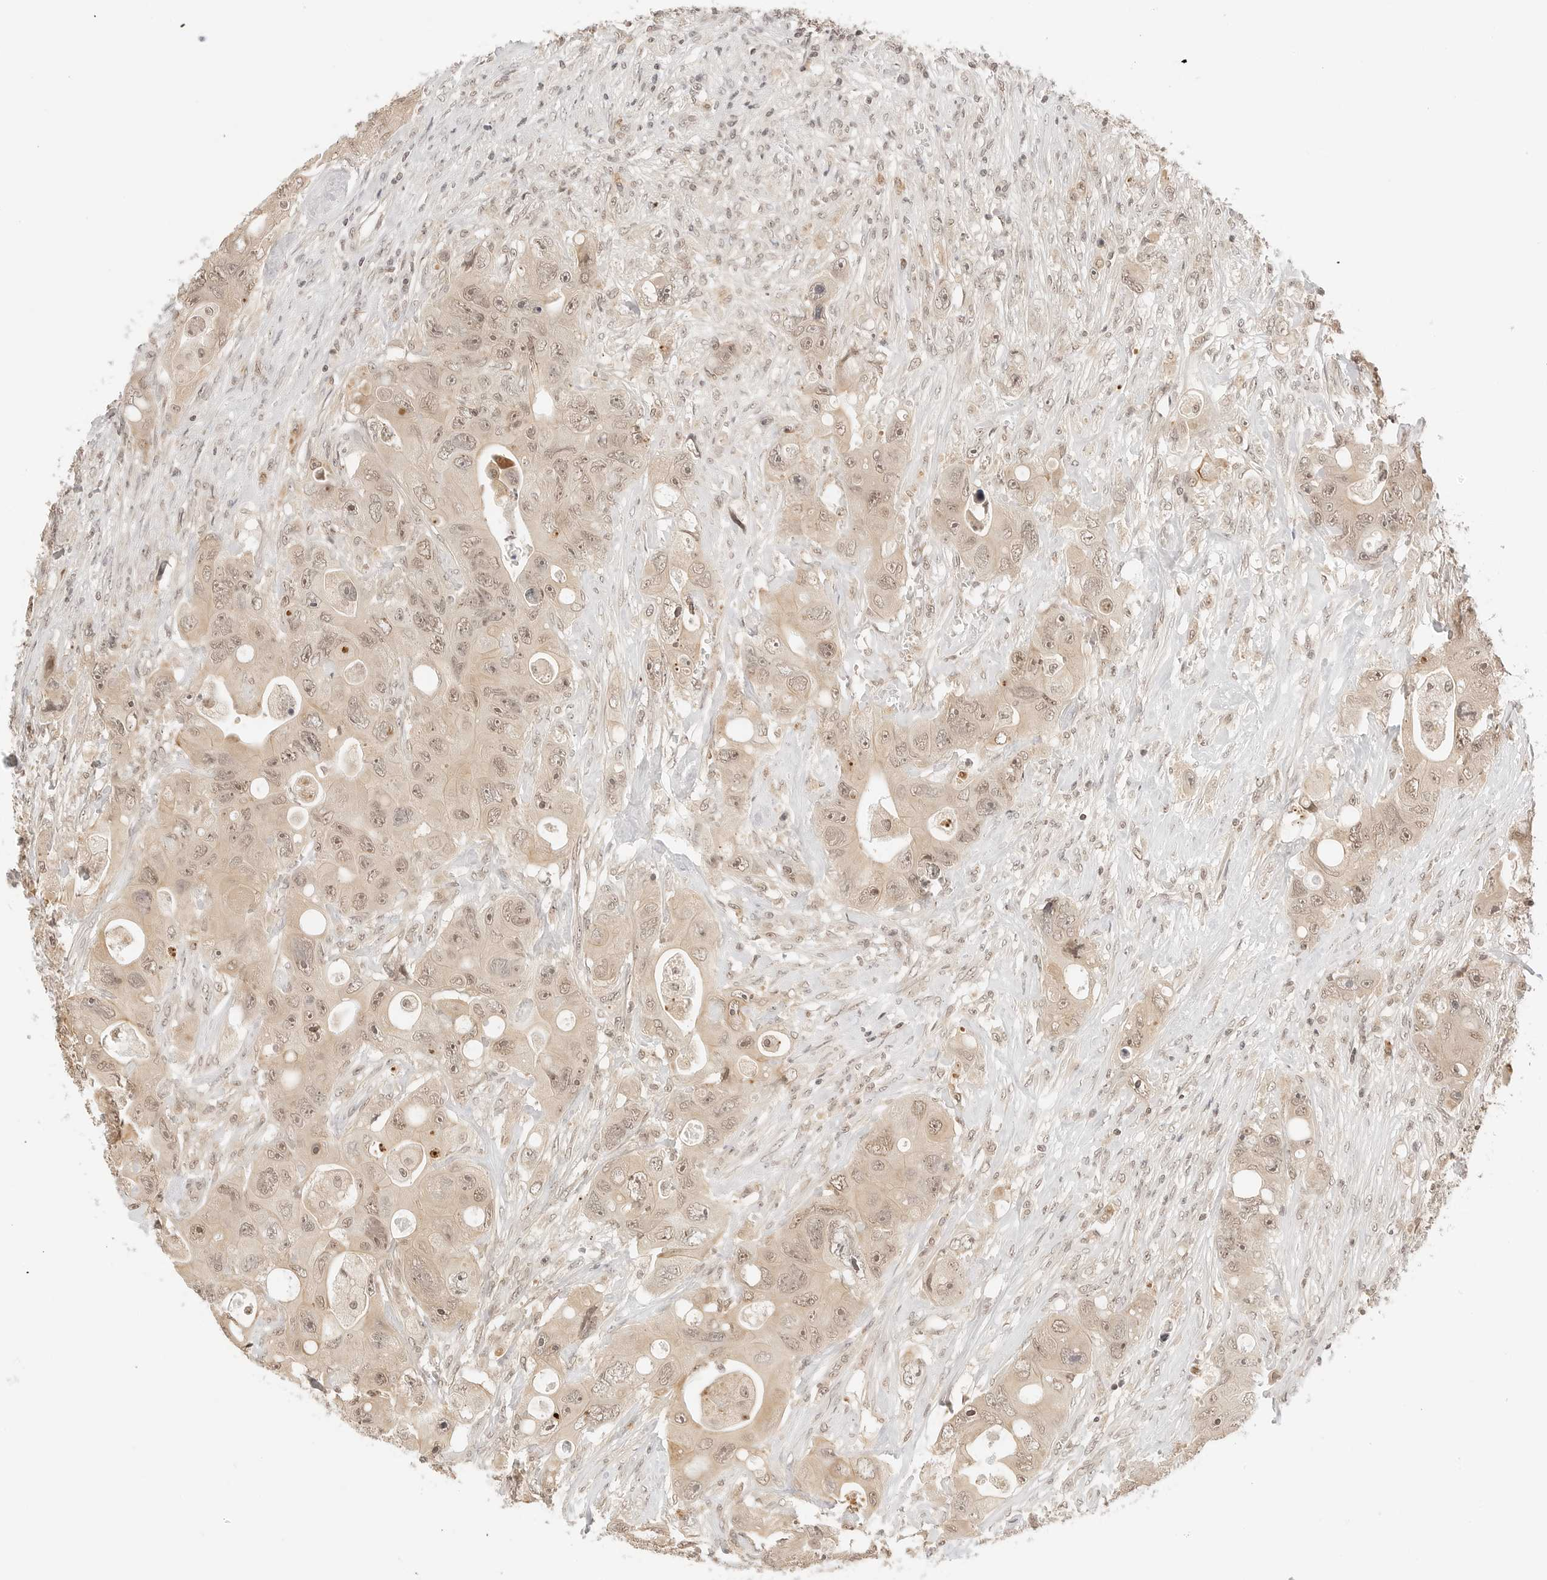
{"staining": {"intensity": "weak", "quantity": ">75%", "location": "cytoplasmic/membranous,nuclear"}, "tissue": "colorectal cancer", "cell_type": "Tumor cells", "image_type": "cancer", "snomed": [{"axis": "morphology", "description": "Adenocarcinoma, NOS"}, {"axis": "topography", "description": "Colon"}], "caption": "This is a photomicrograph of IHC staining of colorectal cancer (adenocarcinoma), which shows weak expression in the cytoplasmic/membranous and nuclear of tumor cells.", "gene": "SEPTIN4", "patient": {"sex": "female", "age": 46}}